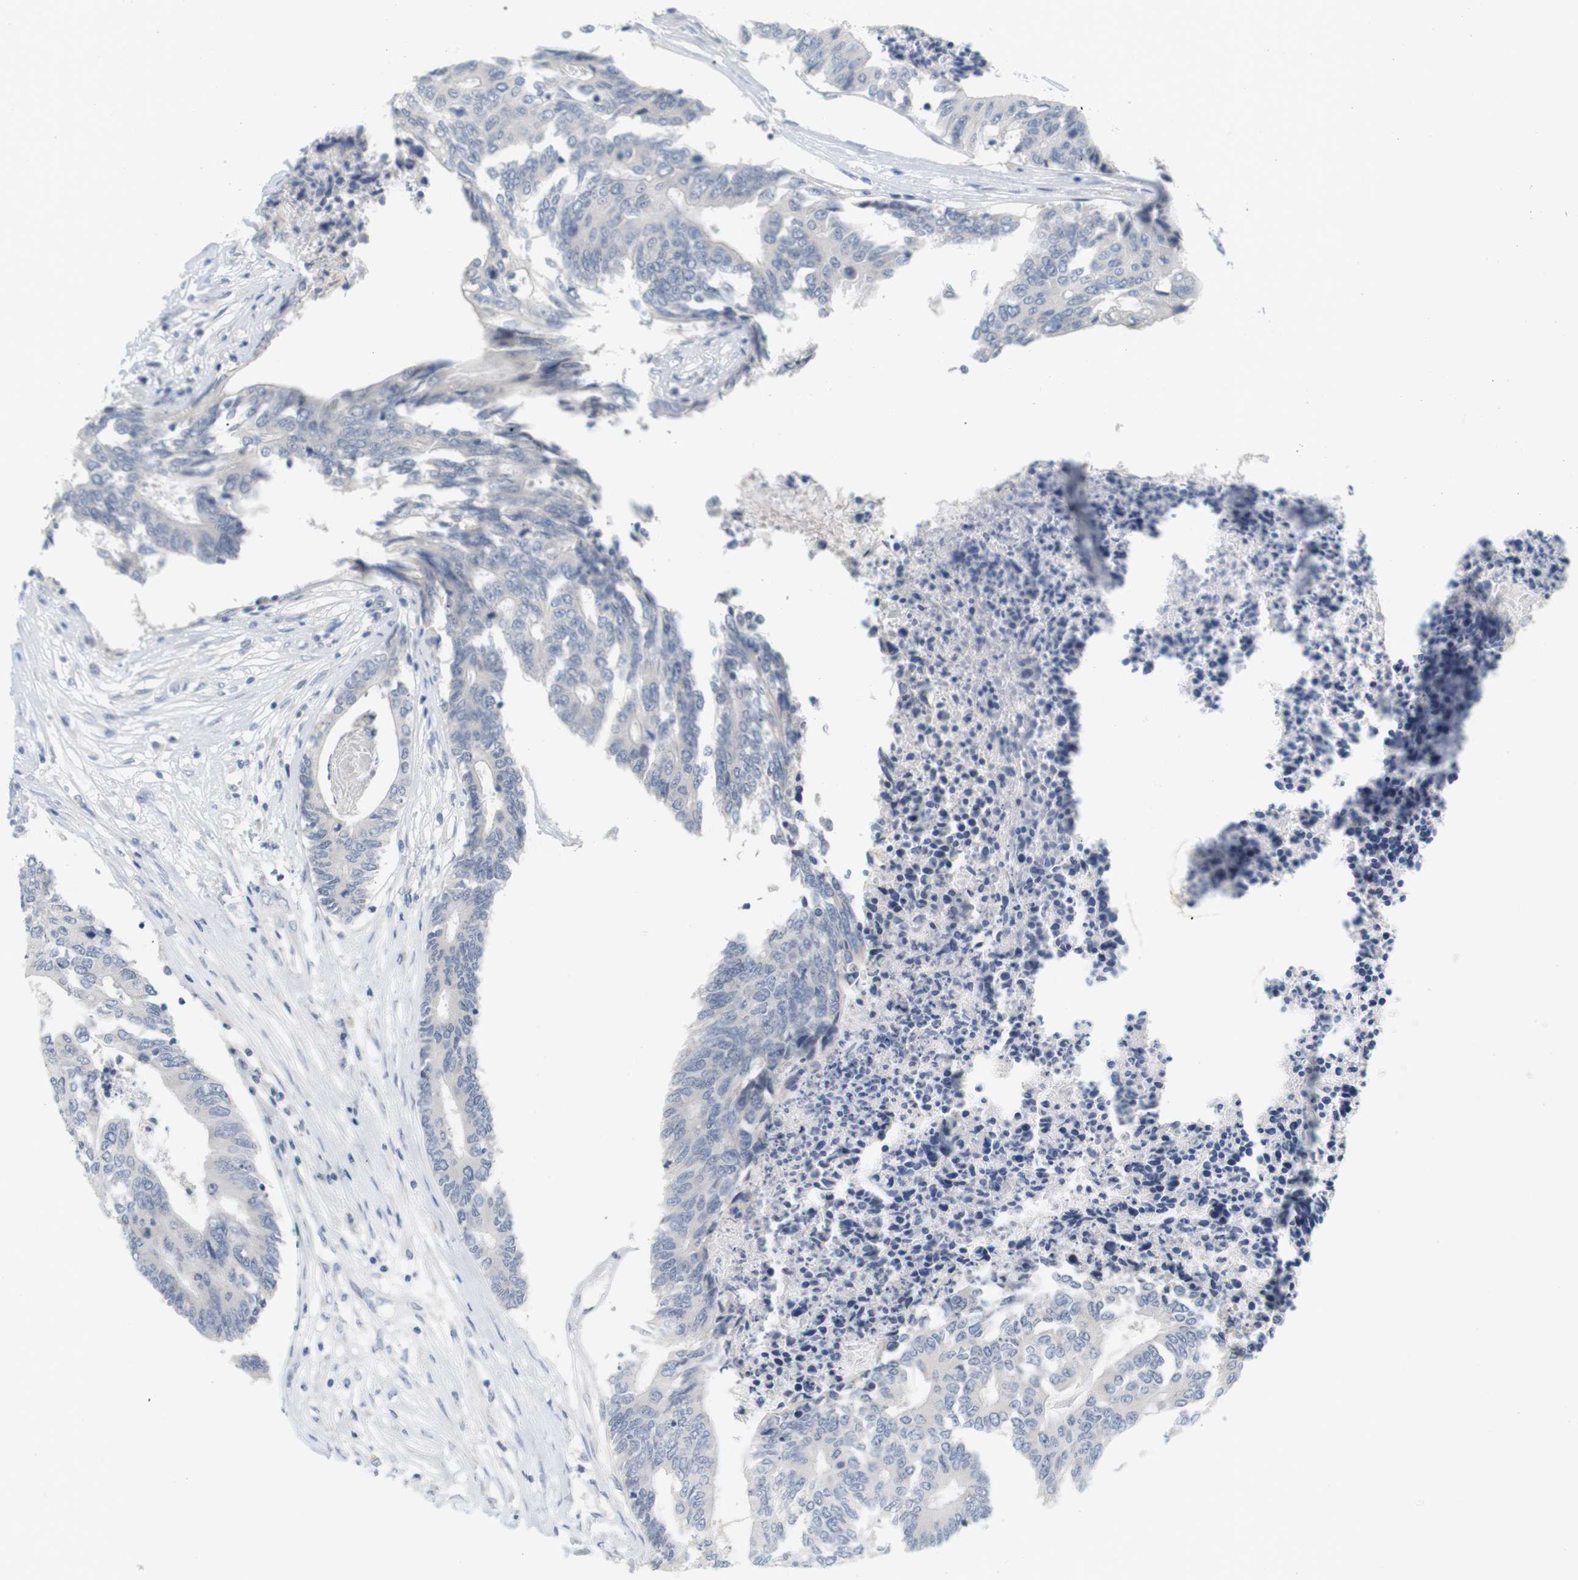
{"staining": {"intensity": "negative", "quantity": "none", "location": "none"}, "tissue": "colorectal cancer", "cell_type": "Tumor cells", "image_type": "cancer", "snomed": [{"axis": "morphology", "description": "Adenocarcinoma, NOS"}, {"axis": "topography", "description": "Rectum"}], "caption": "Tumor cells show no significant protein expression in colorectal cancer (adenocarcinoma).", "gene": "OPRM1", "patient": {"sex": "male", "age": 63}}